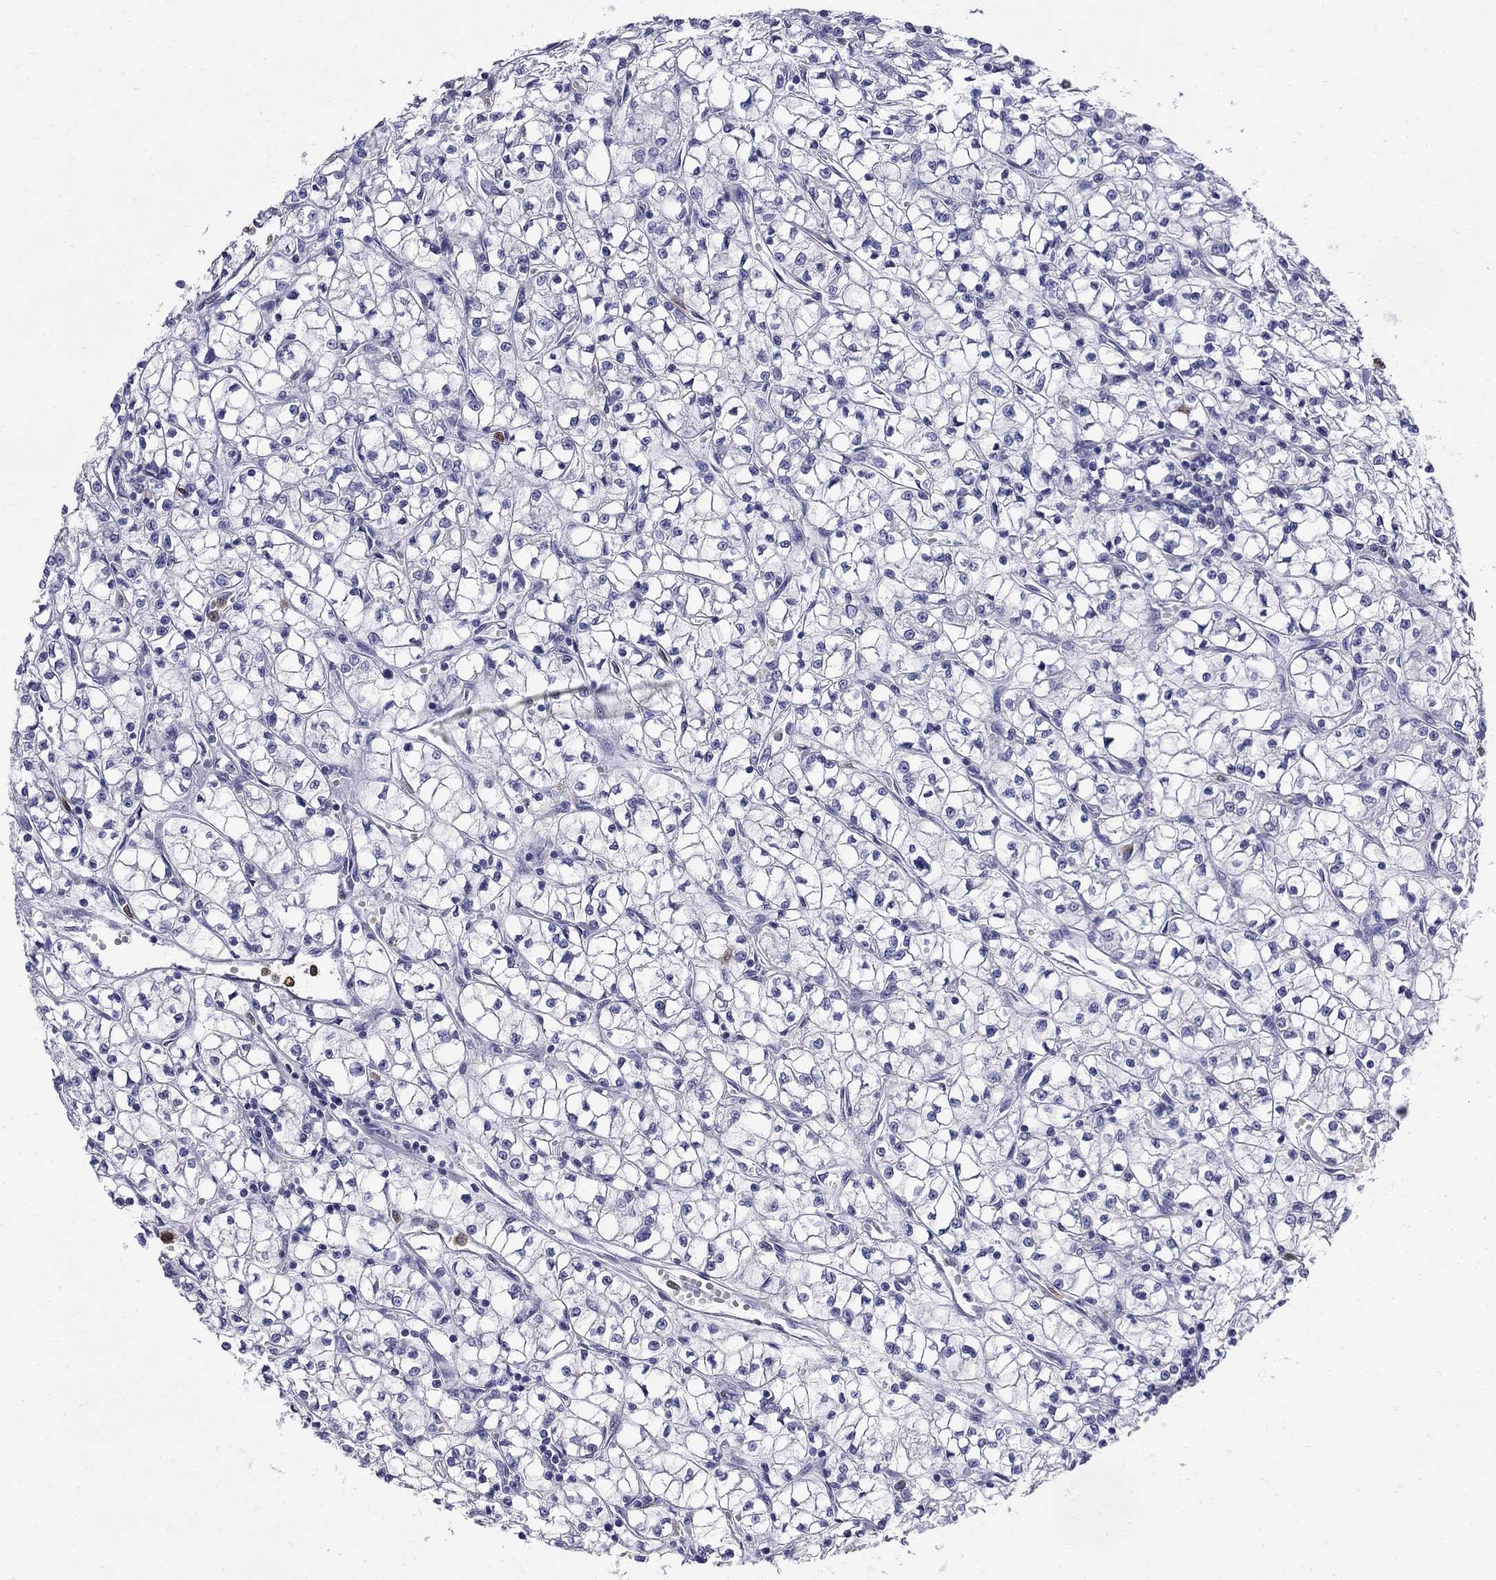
{"staining": {"intensity": "negative", "quantity": "none", "location": "none"}, "tissue": "renal cancer", "cell_type": "Tumor cells", "image_type": "cancer", "snomed": [{"axis": "morphology", "description": "Adenocarcinoma, NOS"}, {"axis": "topography", "description": "Kidney"}], "caption": "High magnification brightfield microscopy of renal cancer stained with DAB (3,3'-diaminobenzidine) (brown) and counterstained with hematoxylin (blue): tumor cells show no significant expression. (DAB IHC, high magnification).", "gene": "SERPINB2", "patient": {"sex": "female", "age": 64}}